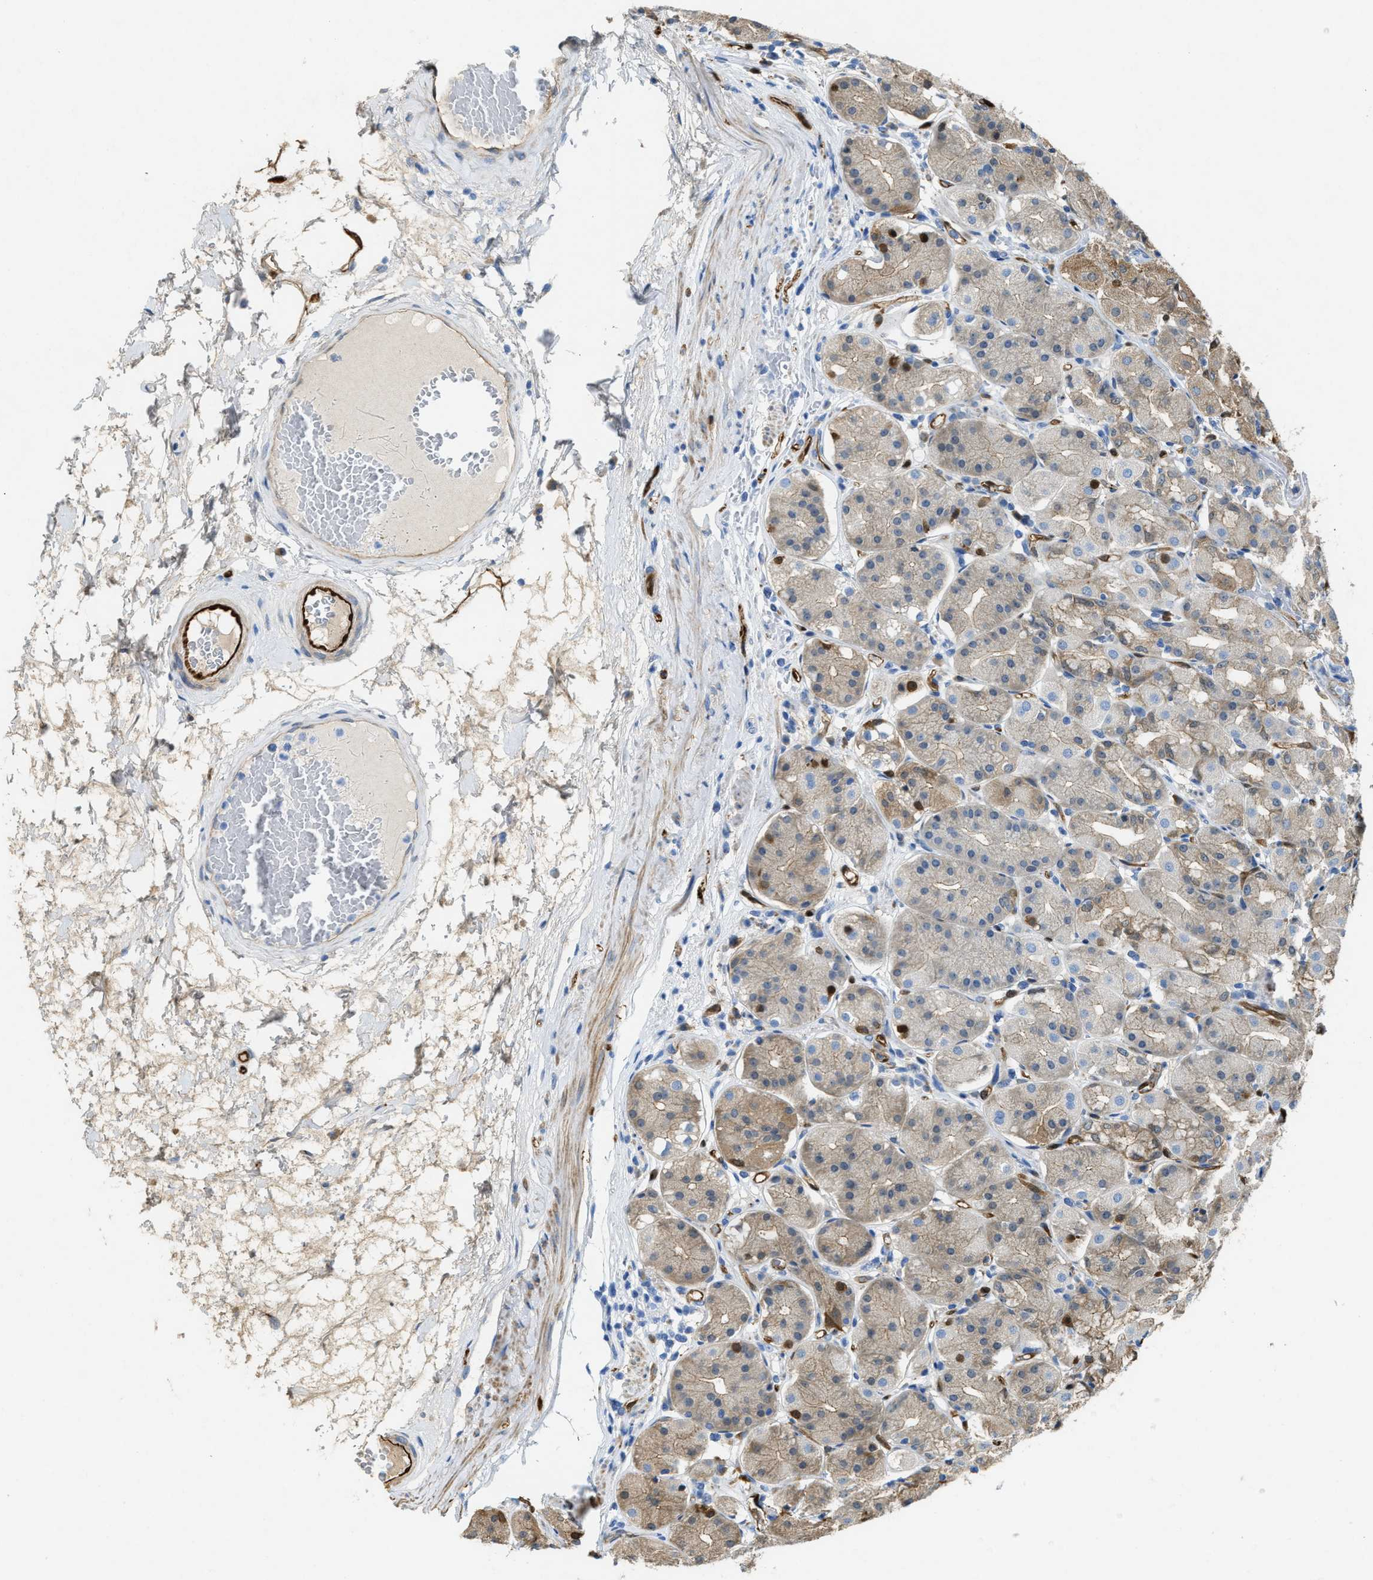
{"staining": {"intensity": "moderate", "quantity": "<25%", "location": "cytoplasmic/membranous,nuclear"}, "tissue": "stomach", "cell_type": "Glandular cells", "image_type": "normal", "snomed": [{"axis": "morphology", "description": "Normal tissue, NOS"}, {"axis": "topography", "description": "Stomach"}, {"axis": "topography", "description": "Stomach, lower"}], "caption": "Immunohistochemical staining of normal human stomach demonstrates low levels of moderate cytoplasmic/membranous,nuclear expression in approximately <25% of glandular cells. (DAB (3,3'-diaminobenzidine) IHC with brightfield microscopy, high magnification).", "gene": "ASS1", "patient": {"sex": "female", "age": 56}}